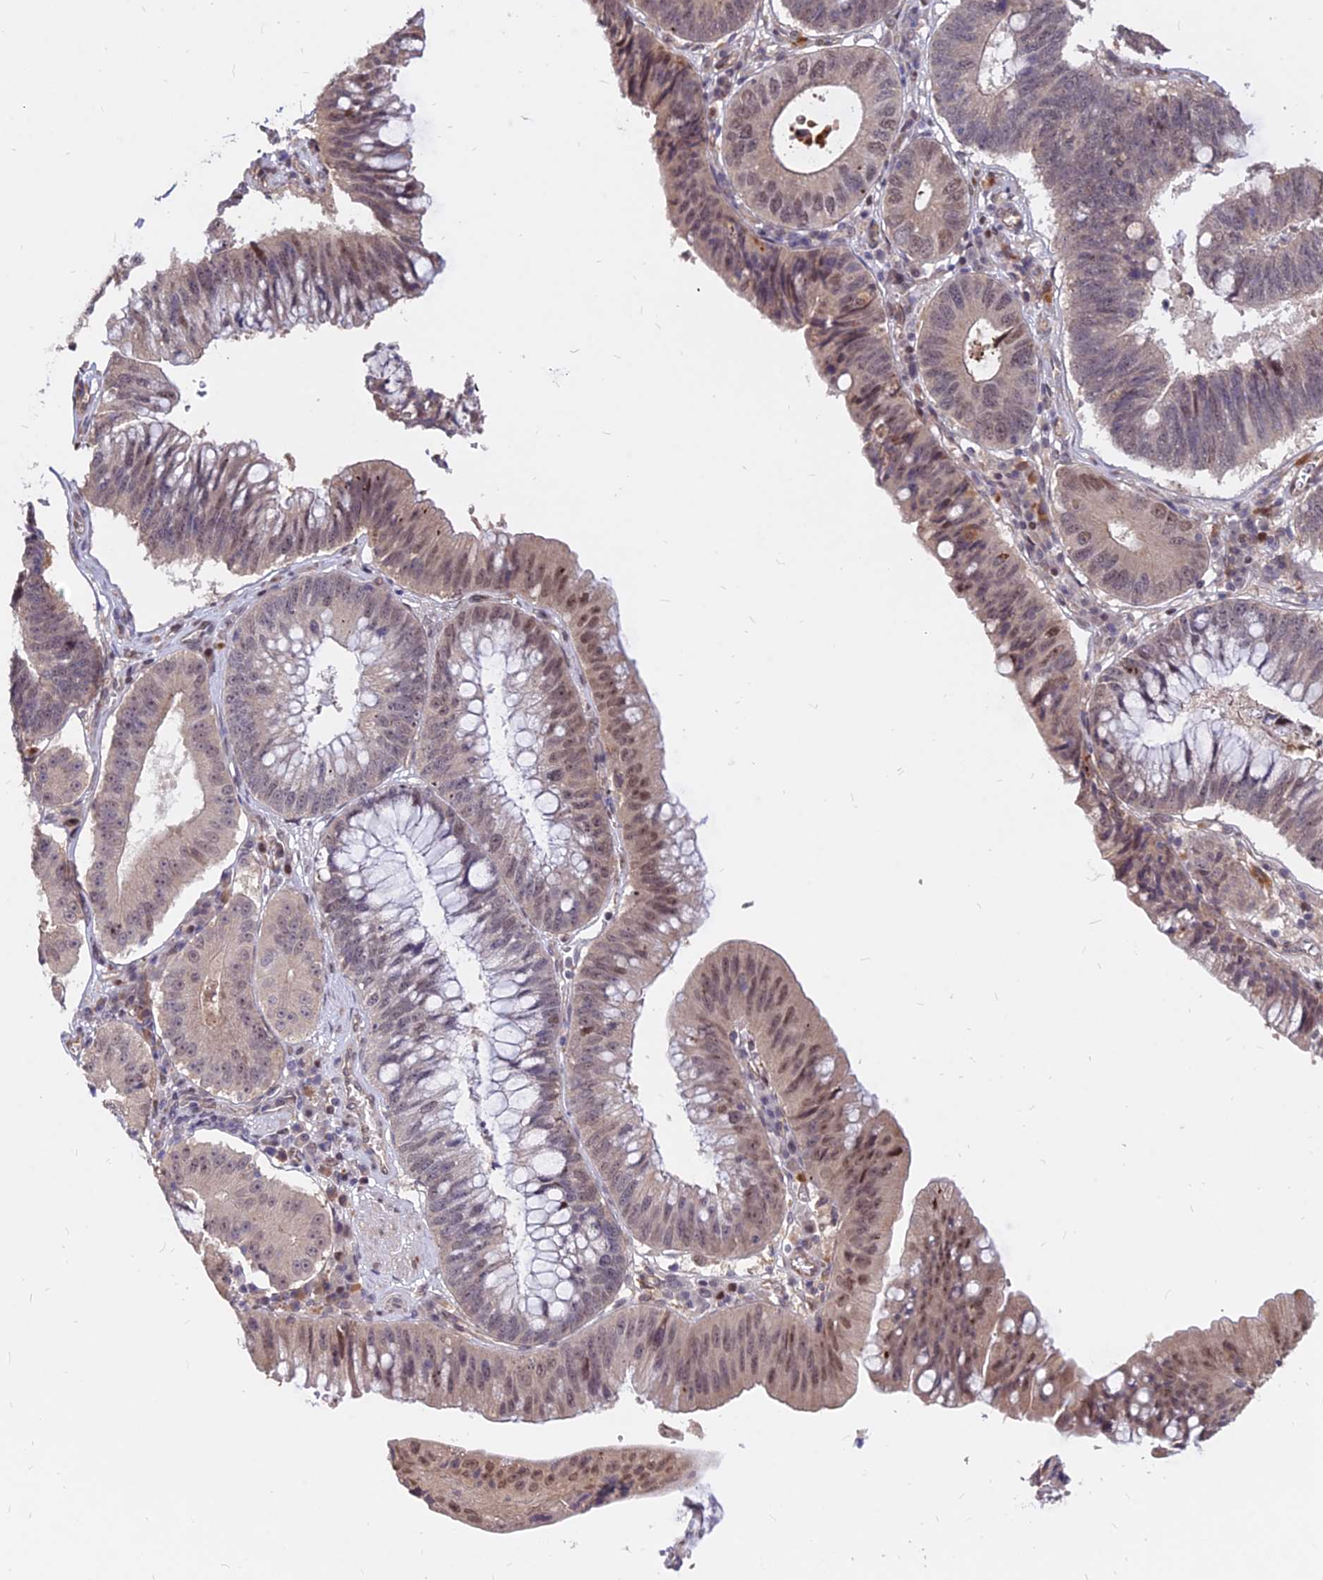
{"staining": {"intensity": "moderate", "quantity": "<25%", "location": "nuclear"}, "tissue": "stomach cancer", "cell_type": "Tumor cells", "image_type": "cancer", "snomed": [{"axis": "morphology", "description": "Adenocarcinoma, NOS"}, {"axis": "topography", "description": "Stomach"}], "caption": "A micrograph of human stomach cancer (adenocarcinoma) stained for a protein shows moderate nuclear brown staining in tumor cells.", "gene": "C11orf68", "patient": {"sex": "male", "age": 59}}